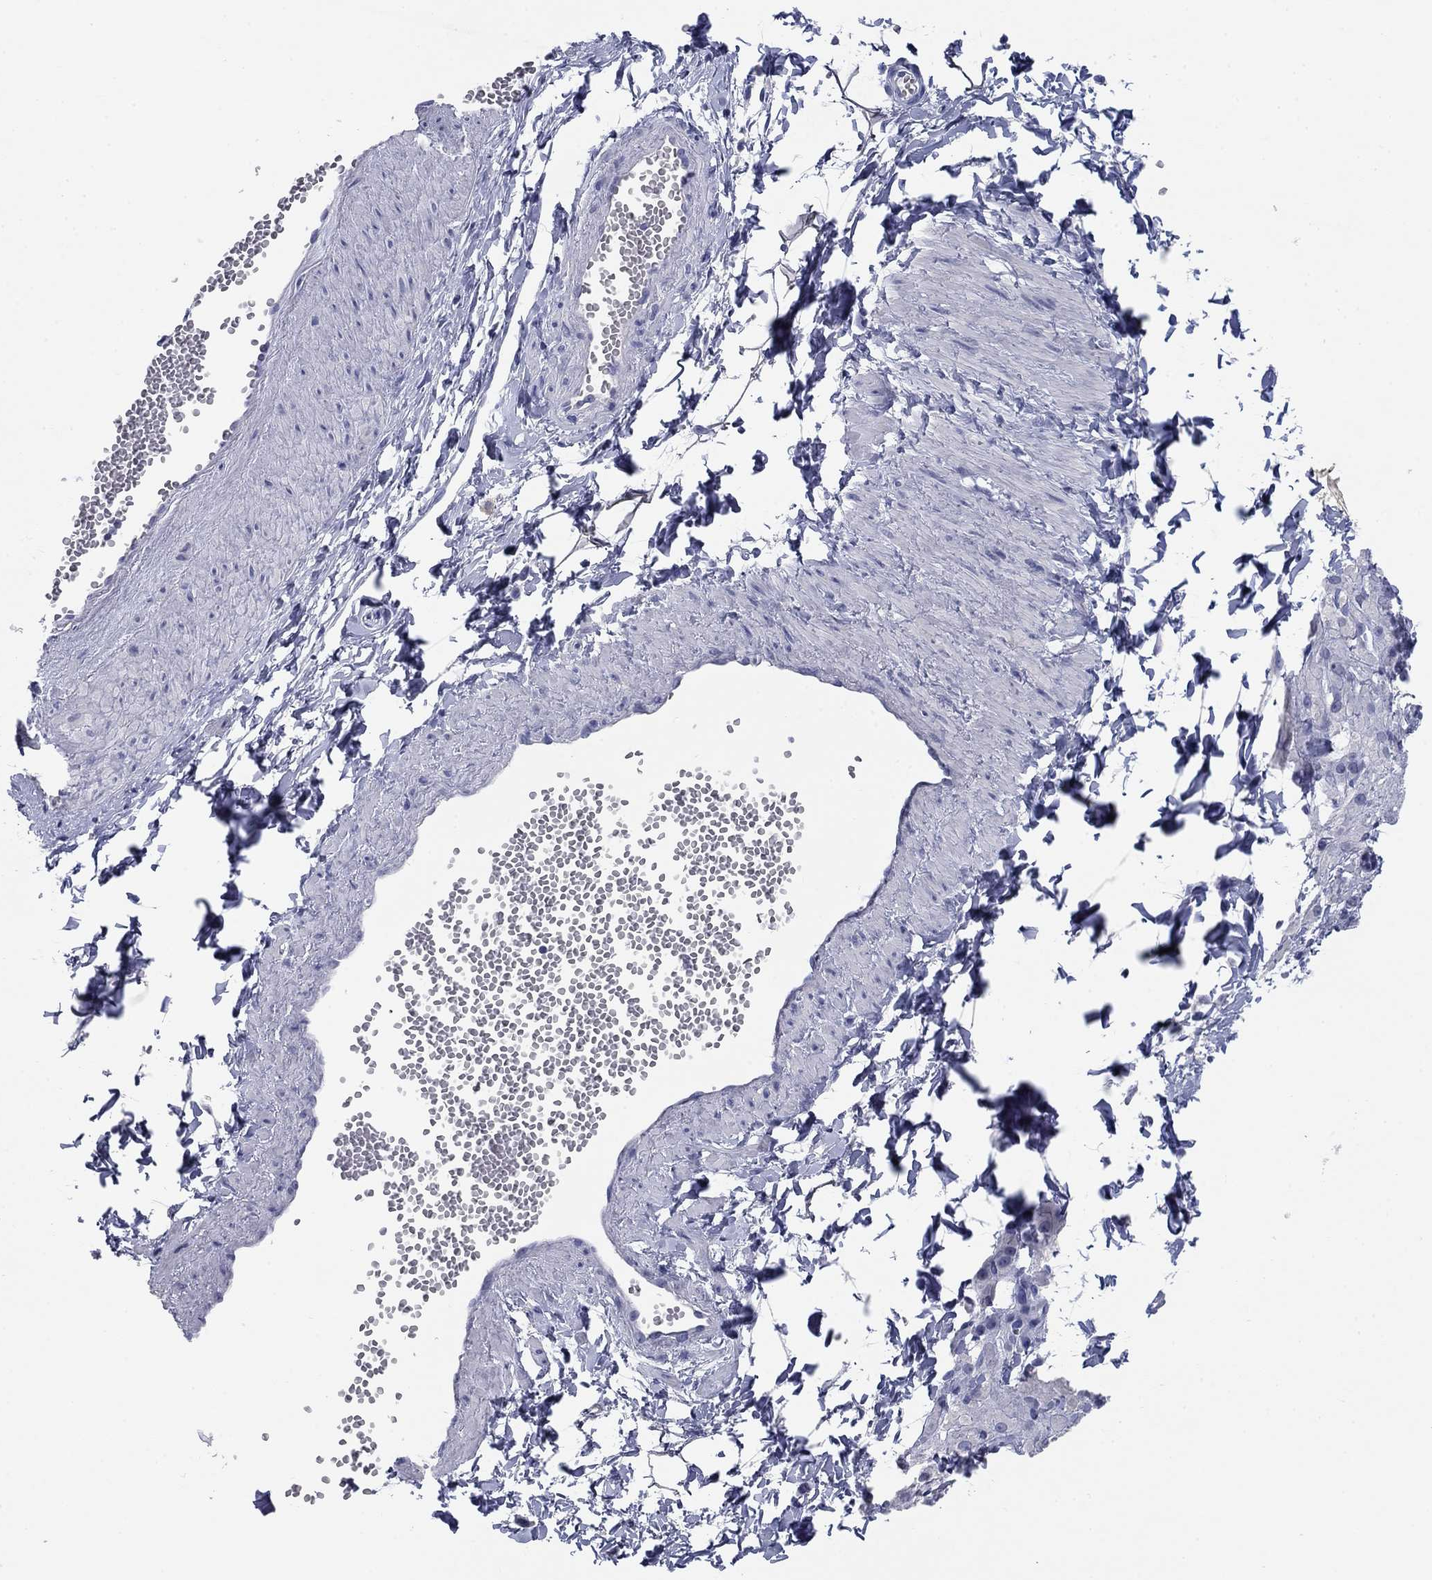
{"staining": {"intensity": "negative", "quantity": "none", "location": "none"}, "tissue": "adipose tissue", "cell_type": "Adipocytes", "image_type": "normal", "snomed": [{"axis": "morphology", "description": "Normal tissue, NOS"}, {"axis": "topography", "description": "Smooth muscle"}, {"axis": "topography", "description": "Peripheral nerve tissue"}], "caption": "Image shows no significant protein expression in adipocytes of unremarkable adipose tissue. (Immunohistochemistry, brightfield microscopy, high magnification).", "gene": "KCNH1", "patient": {"sex": "male", "age": 22}}